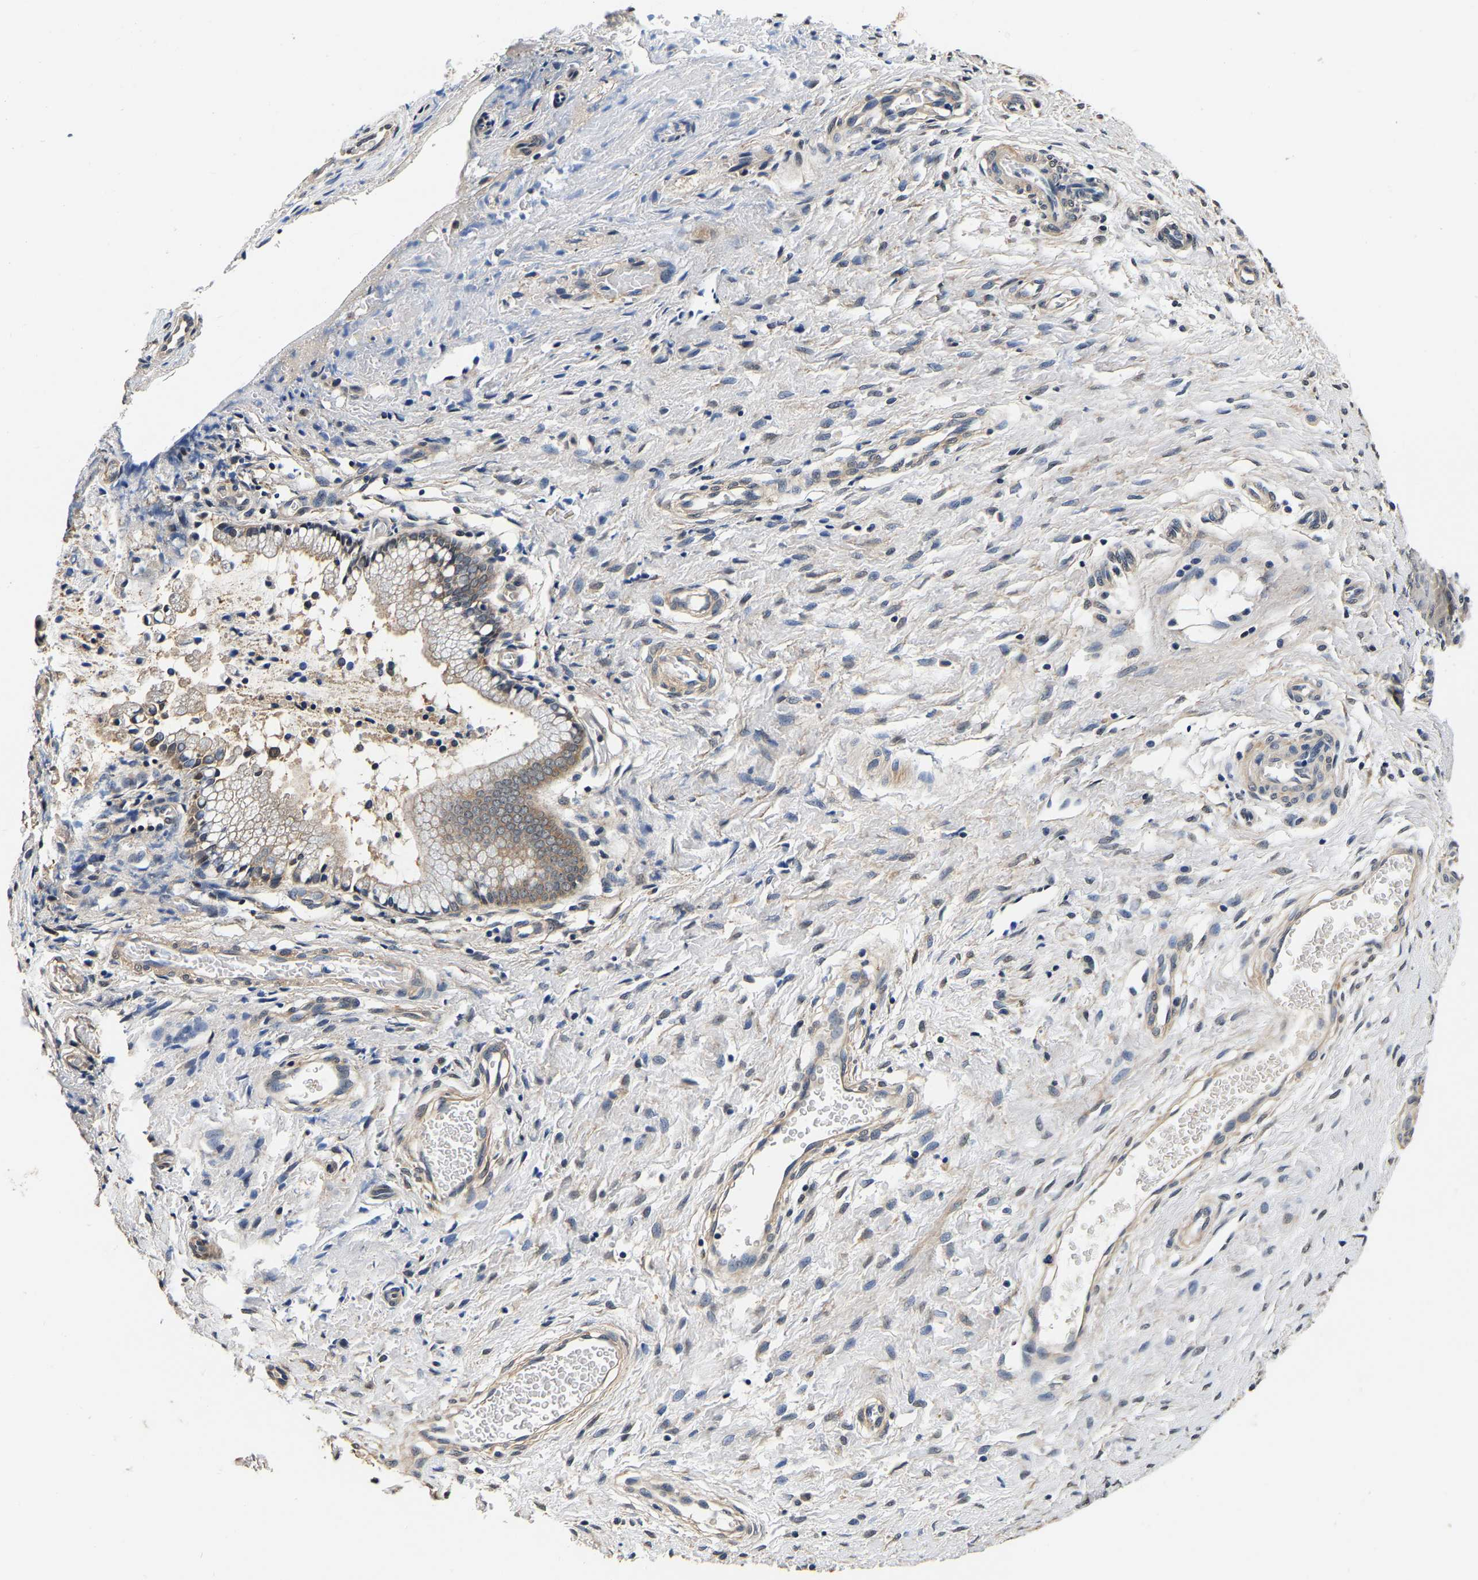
{"staining": {"intensity": "weak", "quantity": "25%-75%", "location": "cytoplasmic/membranous"}, "tissue": "cervix", "cell_type": "Glandular cells", "image_type": "normal", "snomed": [{"axis": "morphology", "description": "Normal tissue, NOS"}, {"axis": "topography", "description": "Cervix"}], "caption": "About 25%-75% of glandular cells in unremarkable cervix display weak cytoplasmic/membranous protein staining as visualized by brown immunohistochemical staining.", "gene": "RUVBL1", "patient": {"sex": "female", "age": 55}}